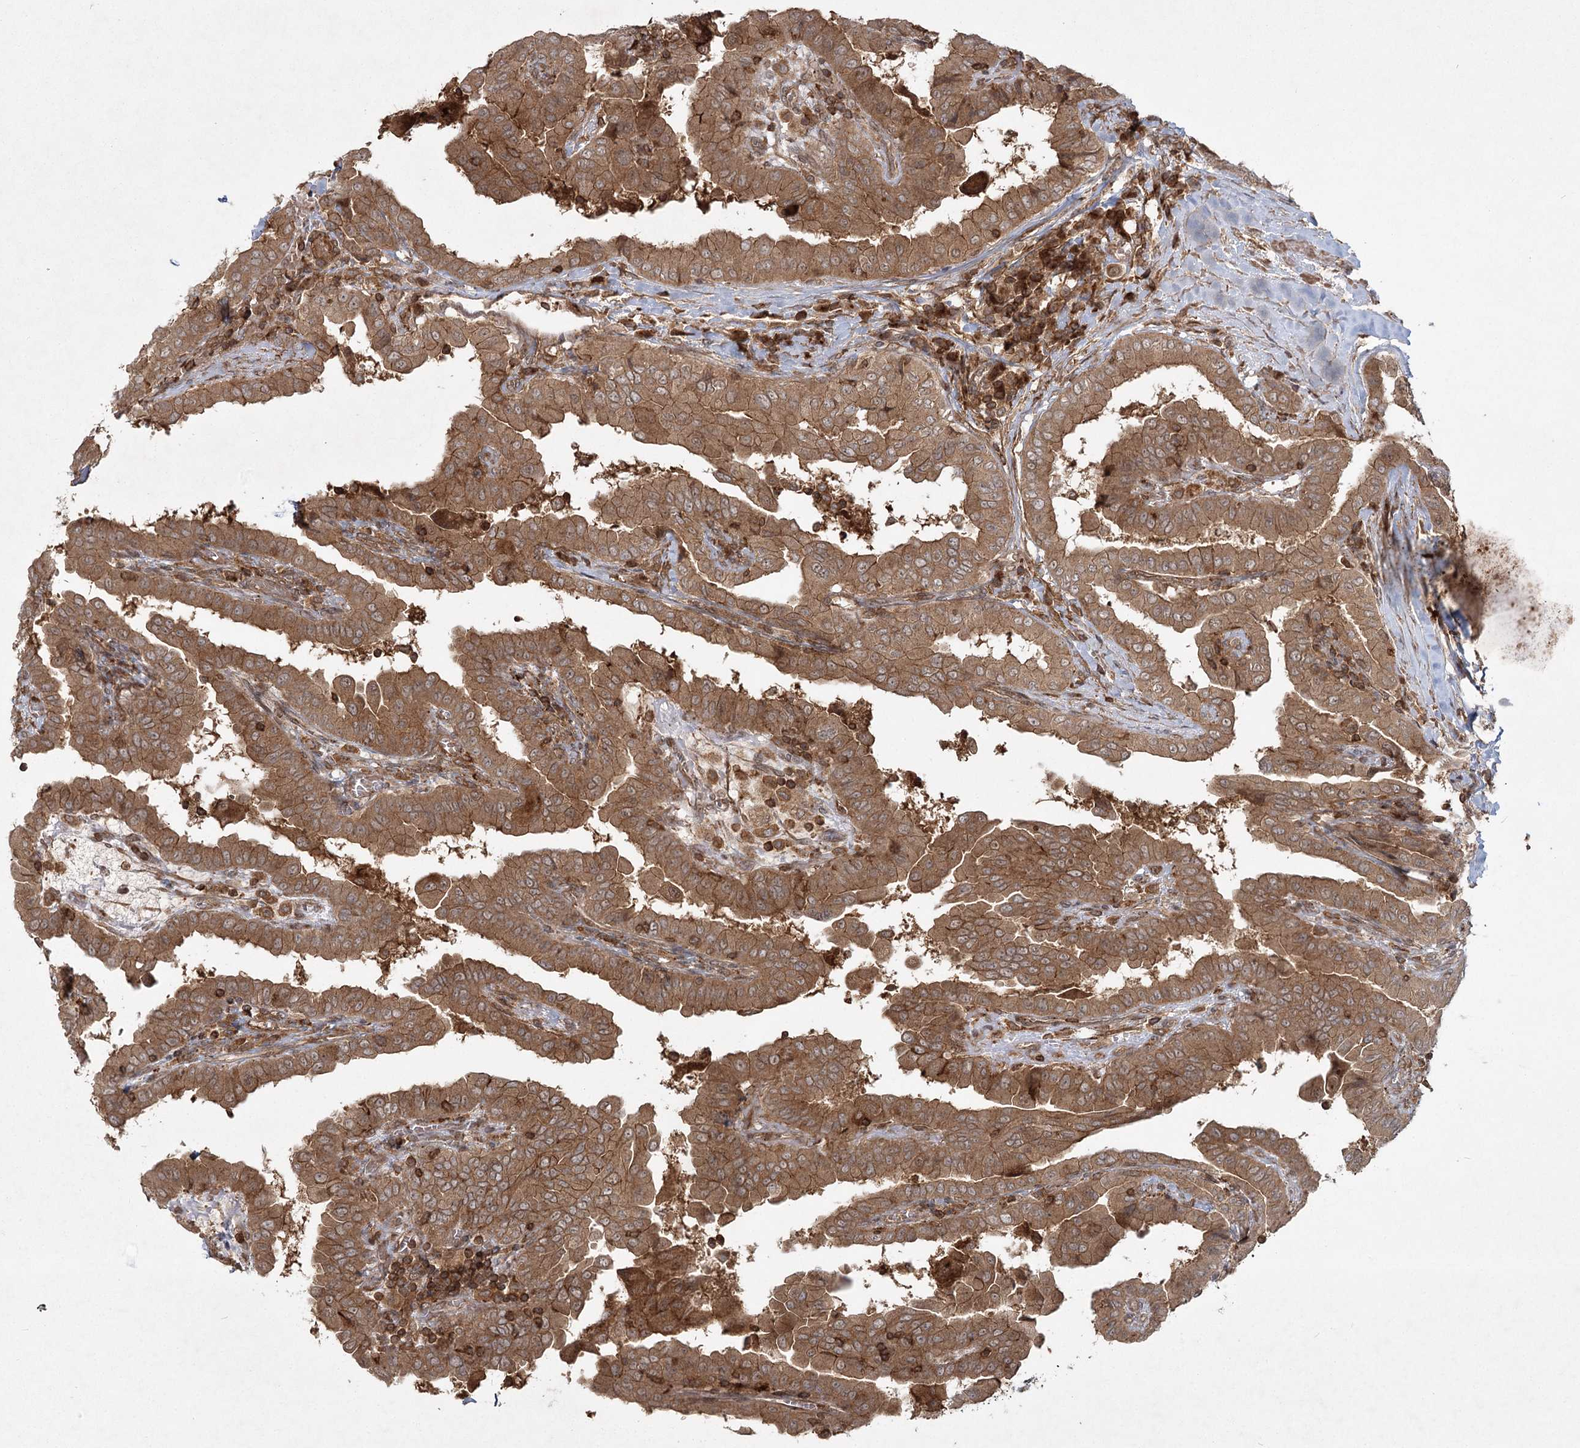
{"staining": {"intensity": "moderate", "quantity": ">75%", "location": "cytoplasmic/membranous"}, "tissue": "thyroid cancer", "cell_type": "Tumor cells", "image_type": "cancer", "snomed": [{"axis": "morphology", "description": "Papillary adenocarcinoma, NOS"}, {"axis": "topography", "description": "Thyroid gland"}], "caption": "There is medium levels of moderate cytoplasmic/membranous expression in tumor cells of thyroid papillary adenocarcinoma, as demonstrated by immunohistochemical staining (brown color).", "gene": "MDFIC", "patient": {"sex": "male", "age": 33}}